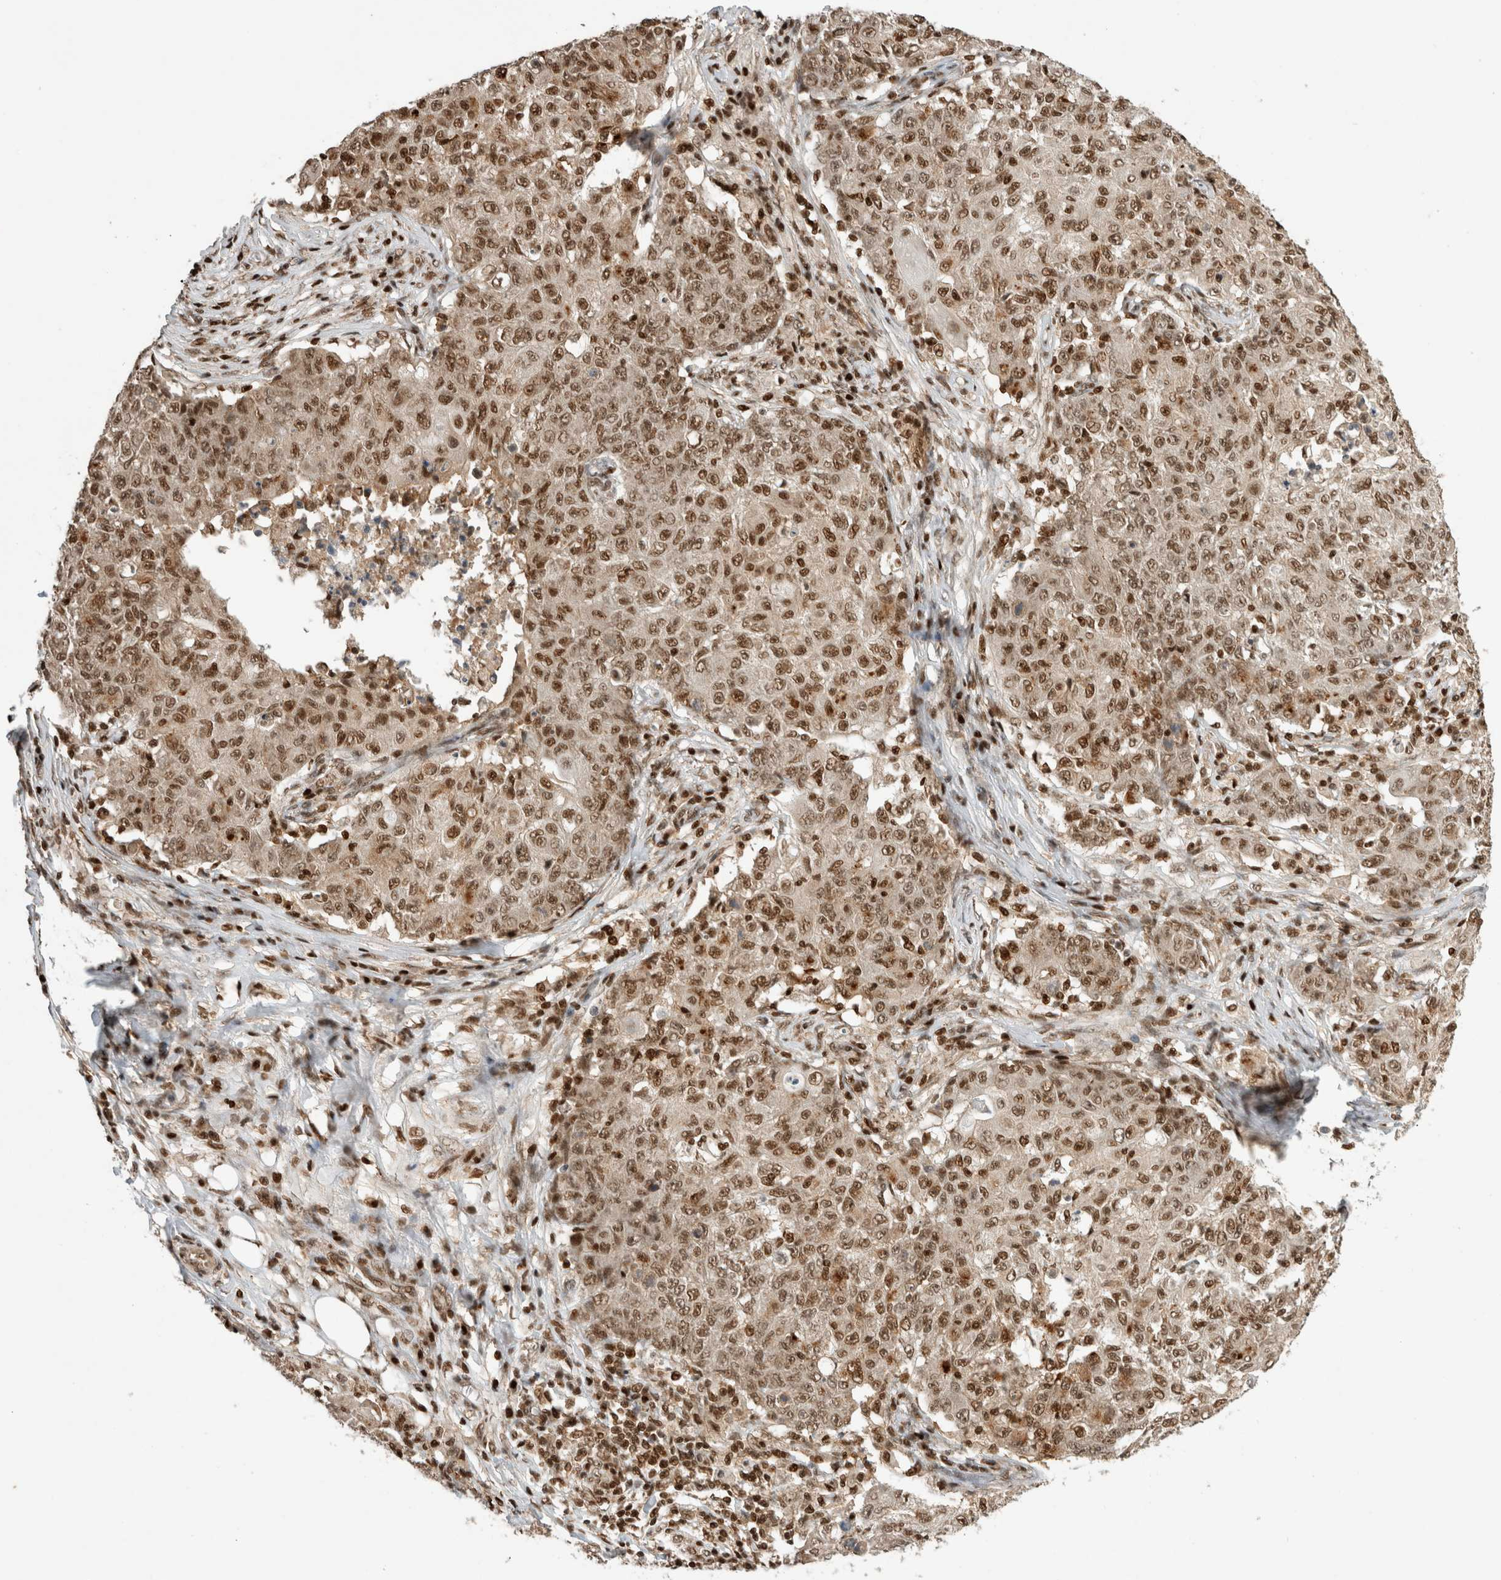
{"staining": {"intensity": "moderate", "quantity": ">75%", "location": "cytoplasmic/membranous,nuclear"}, "tissue": "ovarian cancer", "cell_type": "Tumor cells", "image_type": "cancer", "snomed": [{"axis": "morphology", "description": "Carcinoma, endometroid"}, {"axis": "topography", "description": "Ovary"}], "caption": "Endometroid carcinoma (ovarian) stained with IHC exhibits moderate cytoplasmic/membranous and nuclear expression in approximately >75% of tumor cells. (IHC, brightfield microscopy, high magnification).", "gene": "SNRNP40", "patient": {"sex": "female", "age": 42}}